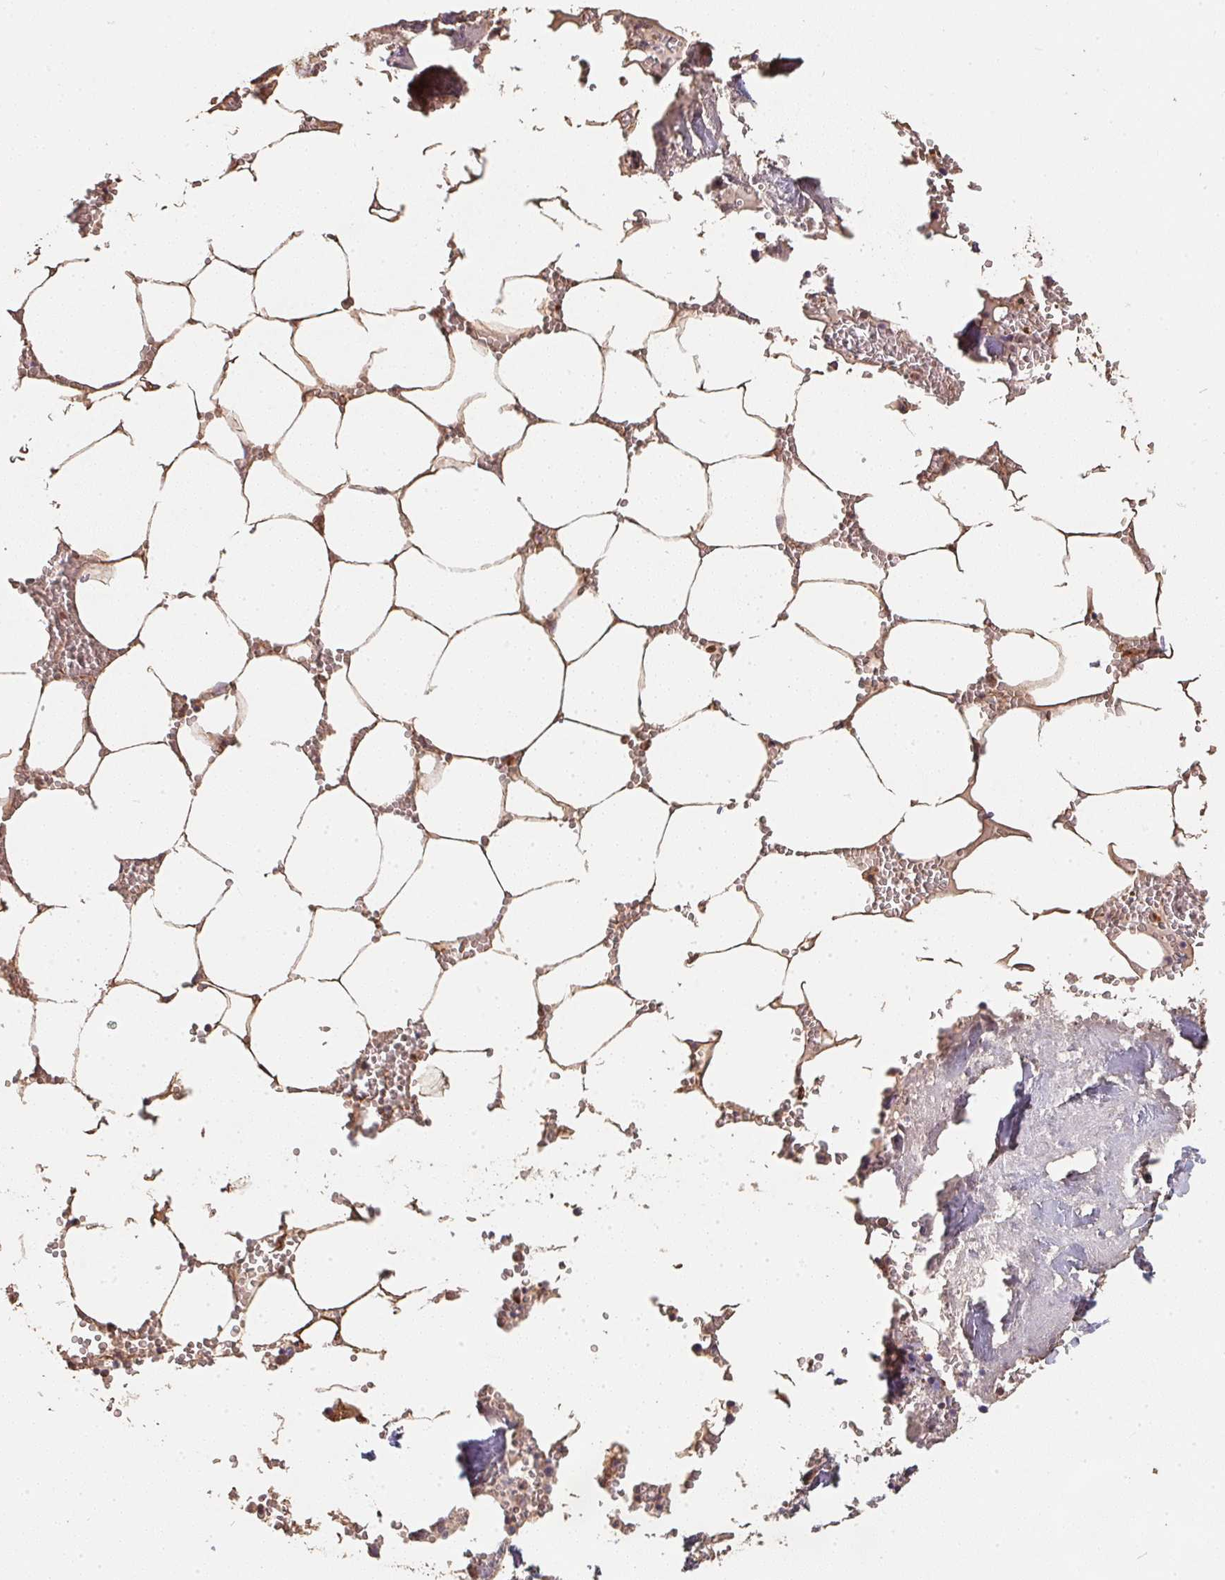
{"staining": {"intensity": "moderate", "quantity": "25%-75%", "location": "cytoplasmic/membranous"}, "tissue": "bone marrow", "cell_type": "Hematopoietic cells", "image_type": "normal", "snomed": [{"axis": "morphology", "description": "Normal tissue, NOS"}, {"axis": "topography", "description": "Bone marrow"}], "caption": "This image exhibits immunohistochemistry staining of unremarkable bone marrow, with medium moderate cytoplasmic/membranous expression in approximately 25%-75% of hematopoietic cells.", "gene": "TBKBP1", "patient": {"sex": "male", "age": 54}}